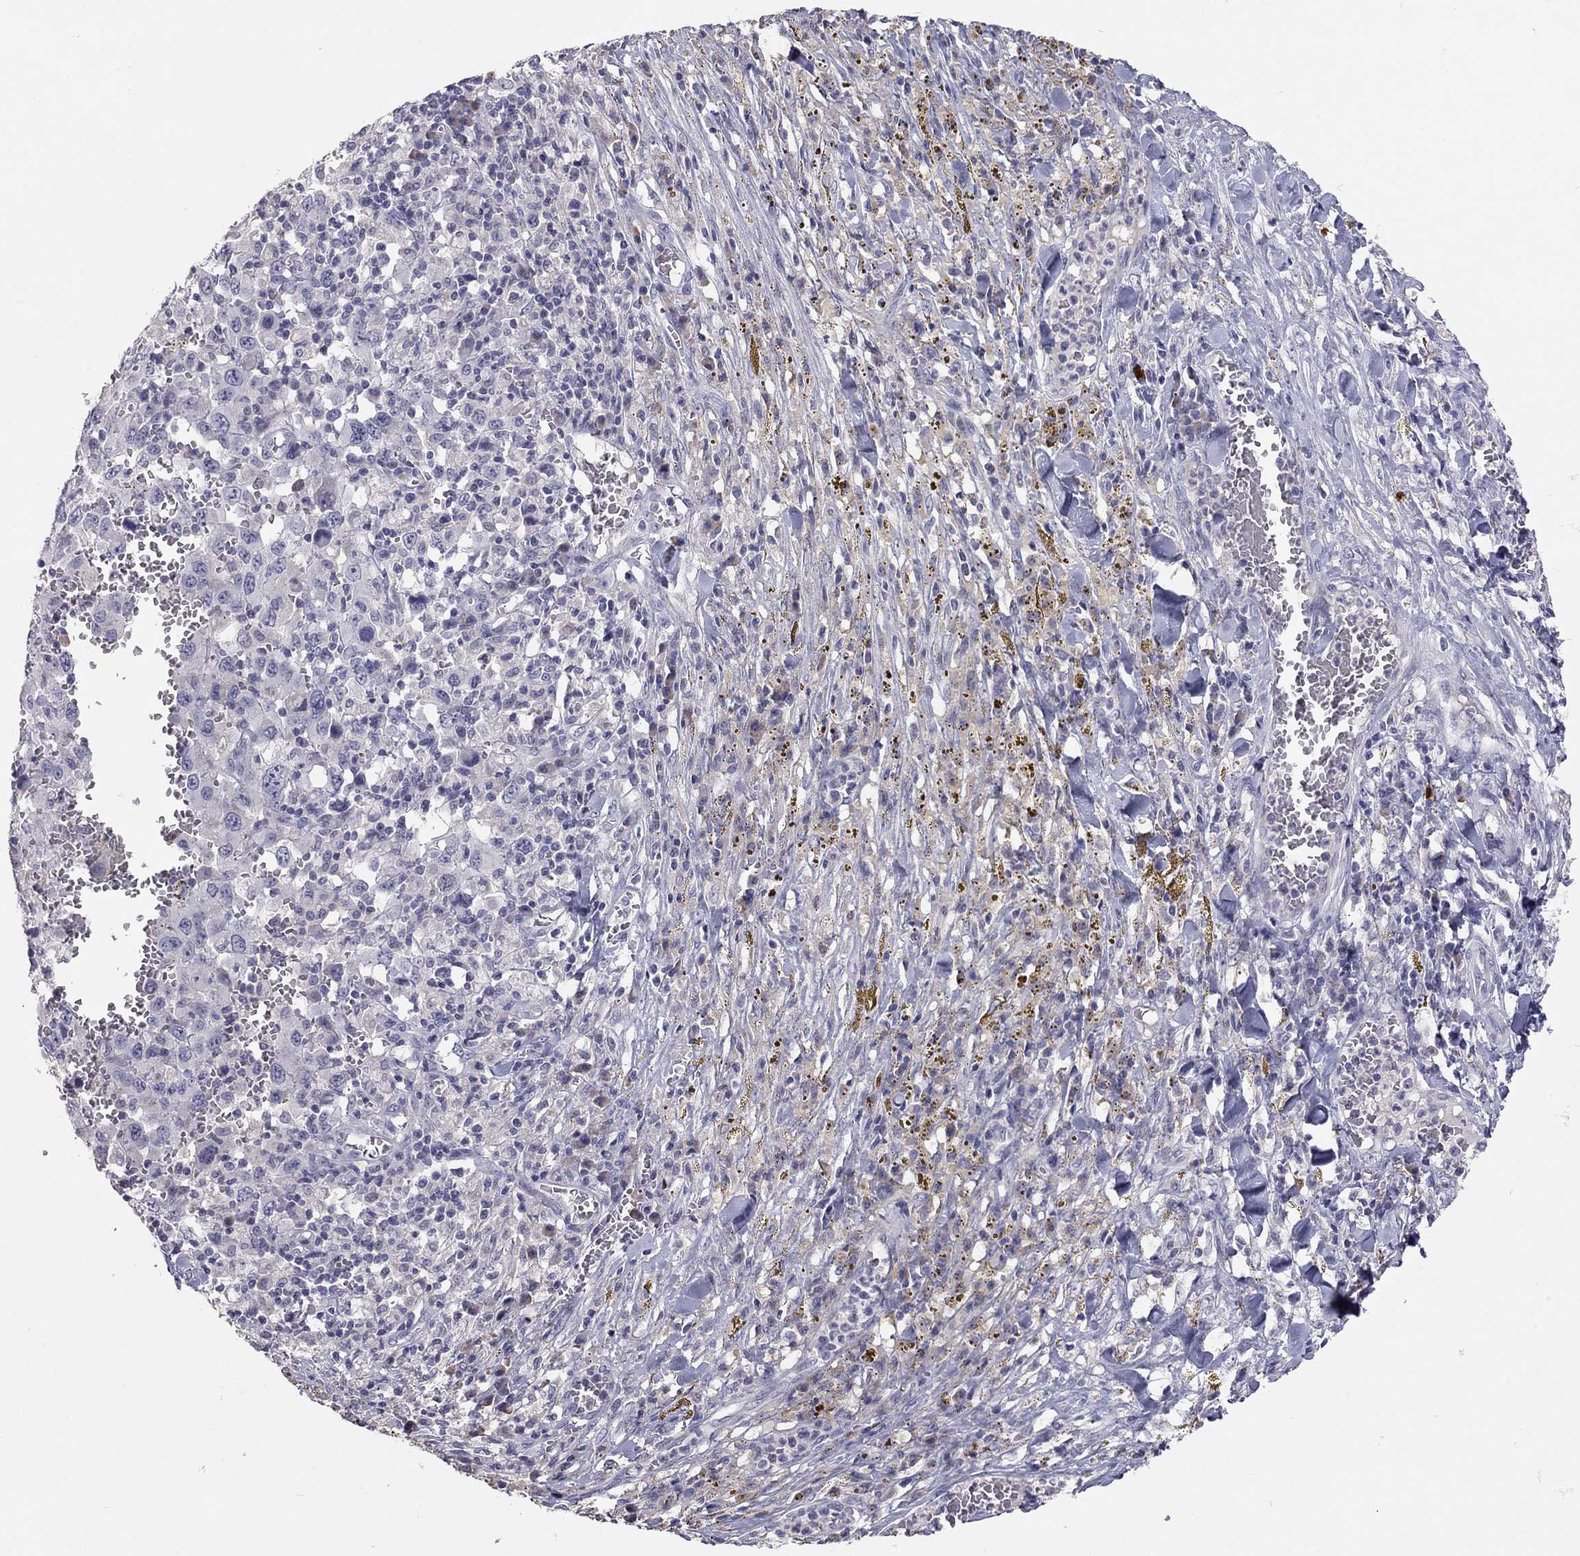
{"staining": {"intensity": "negative", "quantity": "none", "location": "none"}, "tissue": "melanoma", "cell_type": "Tumor cells", "image_type": "cancer", "snomed": [{"axis": "morphology", "description": "Malignant melanoma, NOS"}, {"axis": "topography", "description": "Skin"}], "caption": "Protein analysis of malignant melanoma shows no significant positivity in tumor cells.", "gene": "SCARB1", "patient": {"sex": "female", "age": 91}}